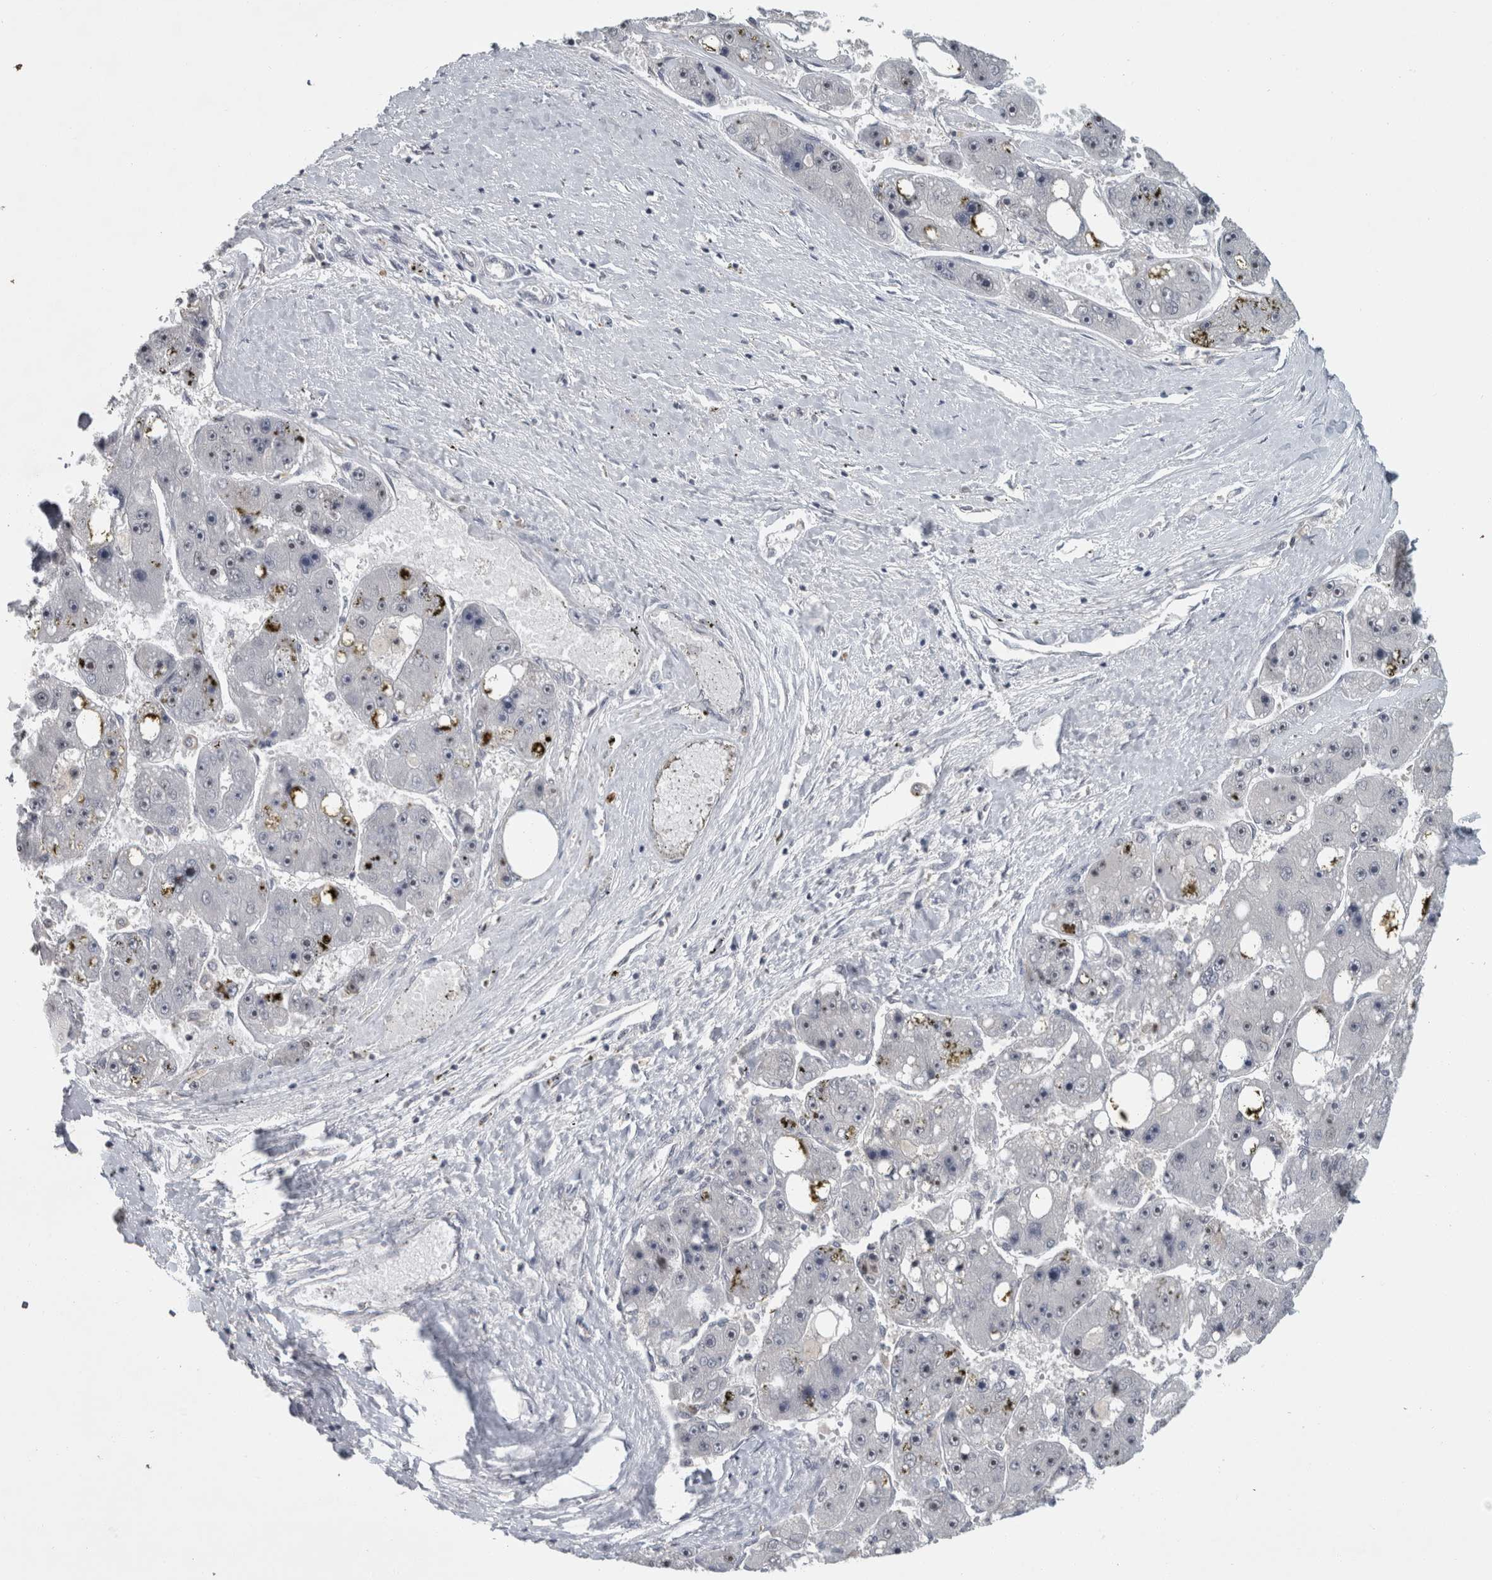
{"staining": {"intensity": "moderate", "quantity": "25%-75%", "location": "nuclear"}, "tissue": "liver cancer", "cell_type": "Tumor cells", "image_type": "cancer", "snomed": [{"axis": "morphology", "description": "Carcinoma, Hepatocellular, NOS"}, {"axis": "topography", "description": "Liver"}], "caption": "A brown stain labels moderate nuclear positivity of a protein in liver cancer tumor cells.", "gene": "RBM28", "patient": {"sex": "female", "age": 61}}